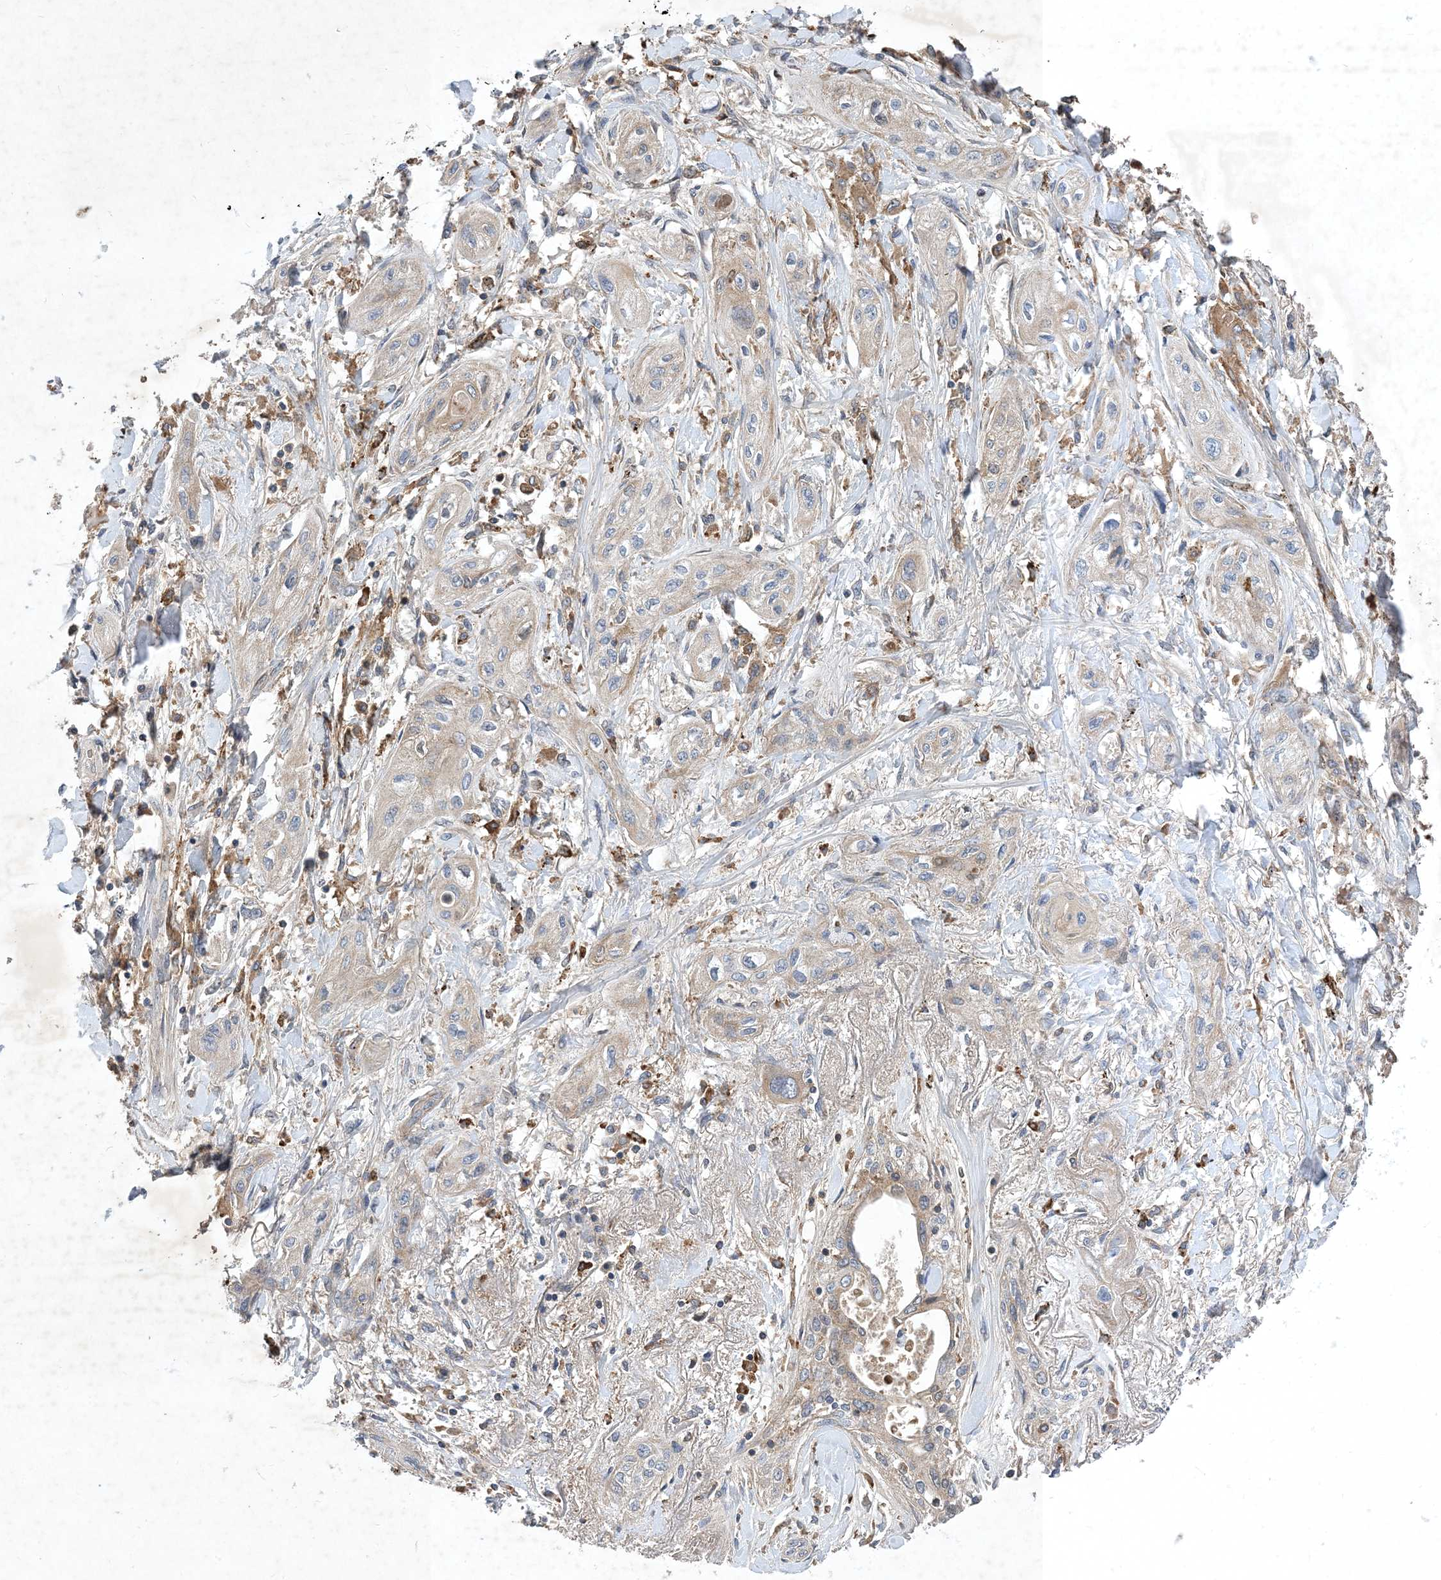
{"staining": {"intensity": "weak", "quantity": "25%-75%", "location": "cytoplasmic/membranous"}, "tissue": "lung cancer", "cell_type": "Tumor cells", "image_type": "cancer", "snomed": [{"axis": "morphology", "description": "Squamous cell carcinoma, NOS"}, {"axis": "topography", "description": "Lung"}], "caption": "Lung cancer (squamous cell carcinoma) was stained to show a protein in brown. There is low levels of weak cytoplasmic/membranous expression in about 25%-75% of tumor cells. Using DAB (brown) and hematoxylin (blue) stains, captured at high magnification using brightfield microscopy.", "gene": "STK19", "patient": {"sex": "female", "age": 47}}